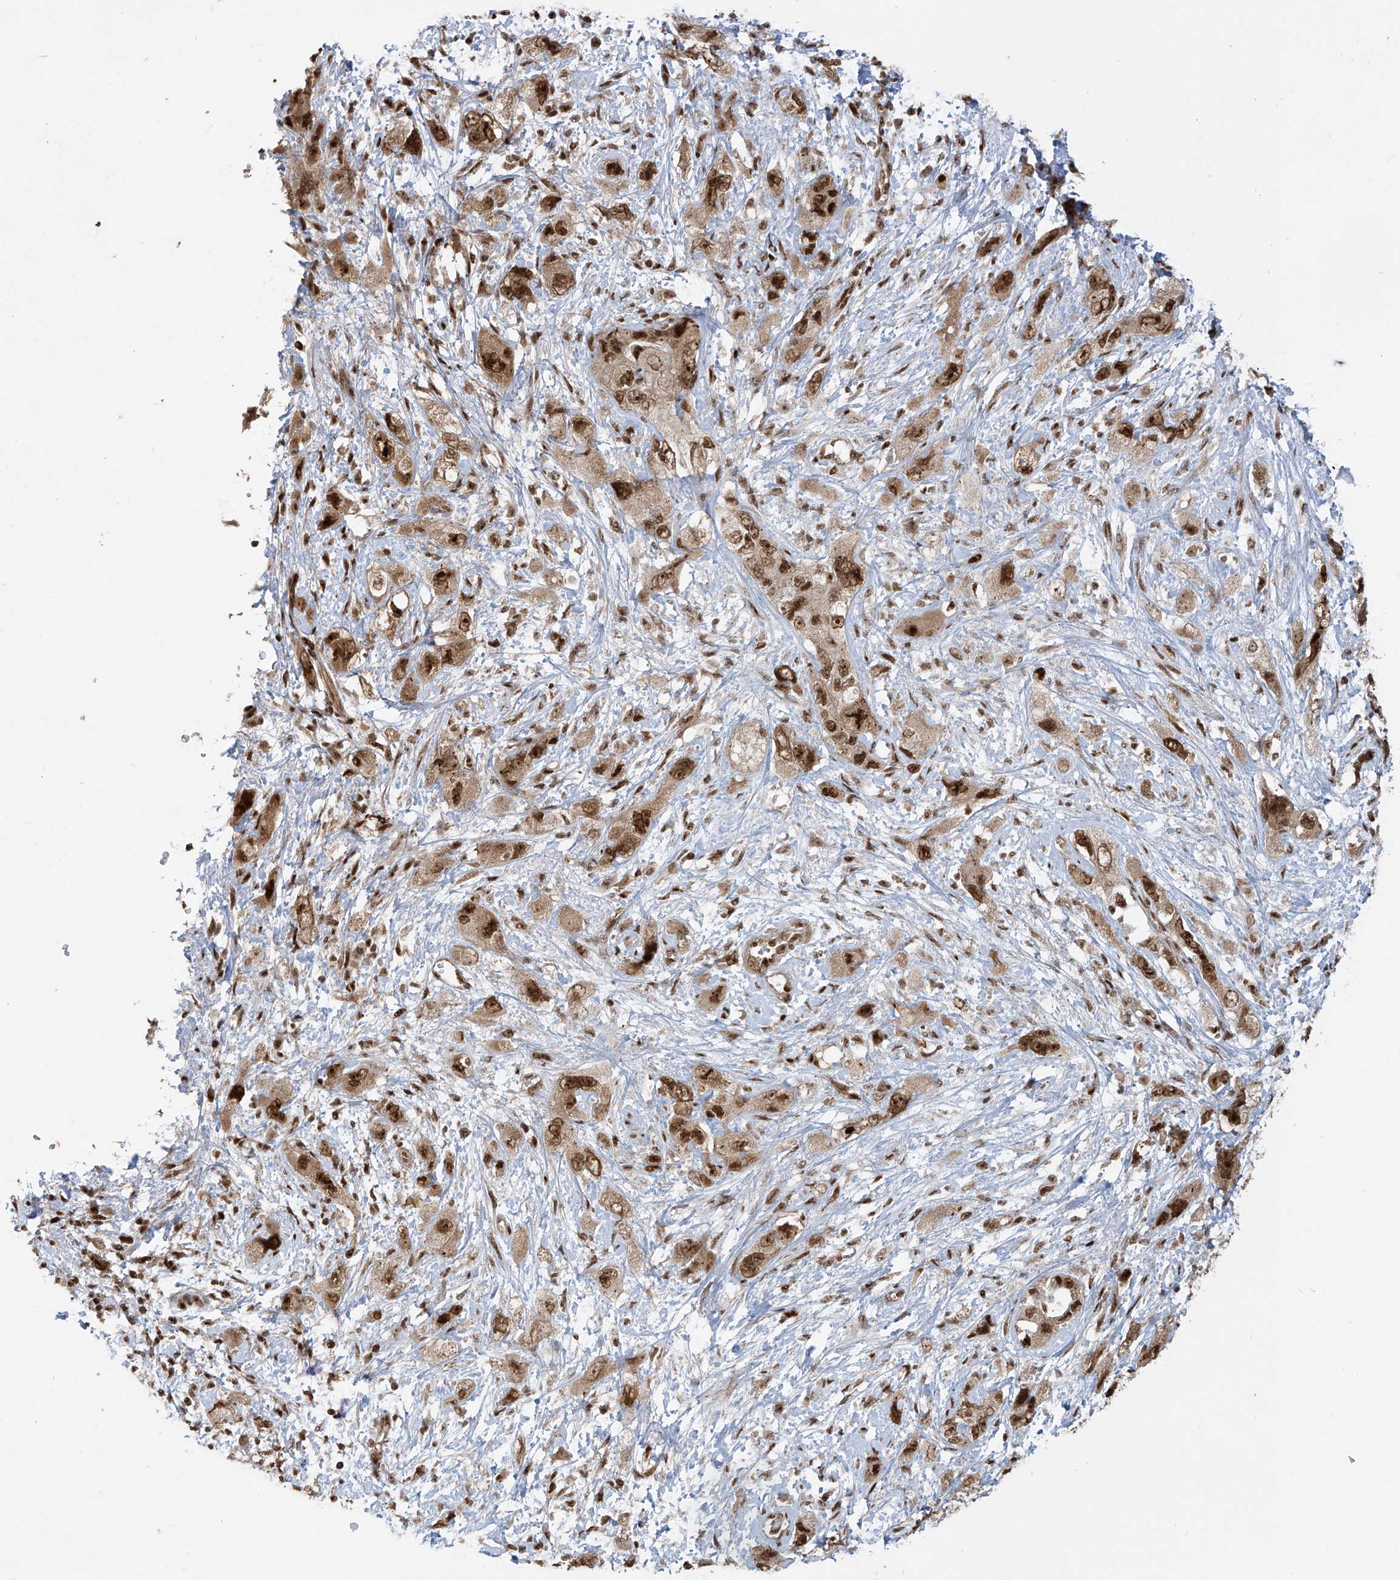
{"staining": {"intensity": "strong", "quantity": ">75%", "location": "nuclear"}, "tissue": "pancreatic cancer", "cell_type": "Tumor cells", "image_type": "cancer", "snomed": [{"axis": "morphology", "description": "Adenocarcinoma, NOS"}, {"axis": "topography", "description": "Pancreas"}], "caption": "This is an image of immunohistochemistry staining of adenocarcinoma (pancreatic), which shows strong expression in the nuclear of tumor cells.", "gene": "ARHGEF3", "patient": {"sex": "female", "age": 73}}